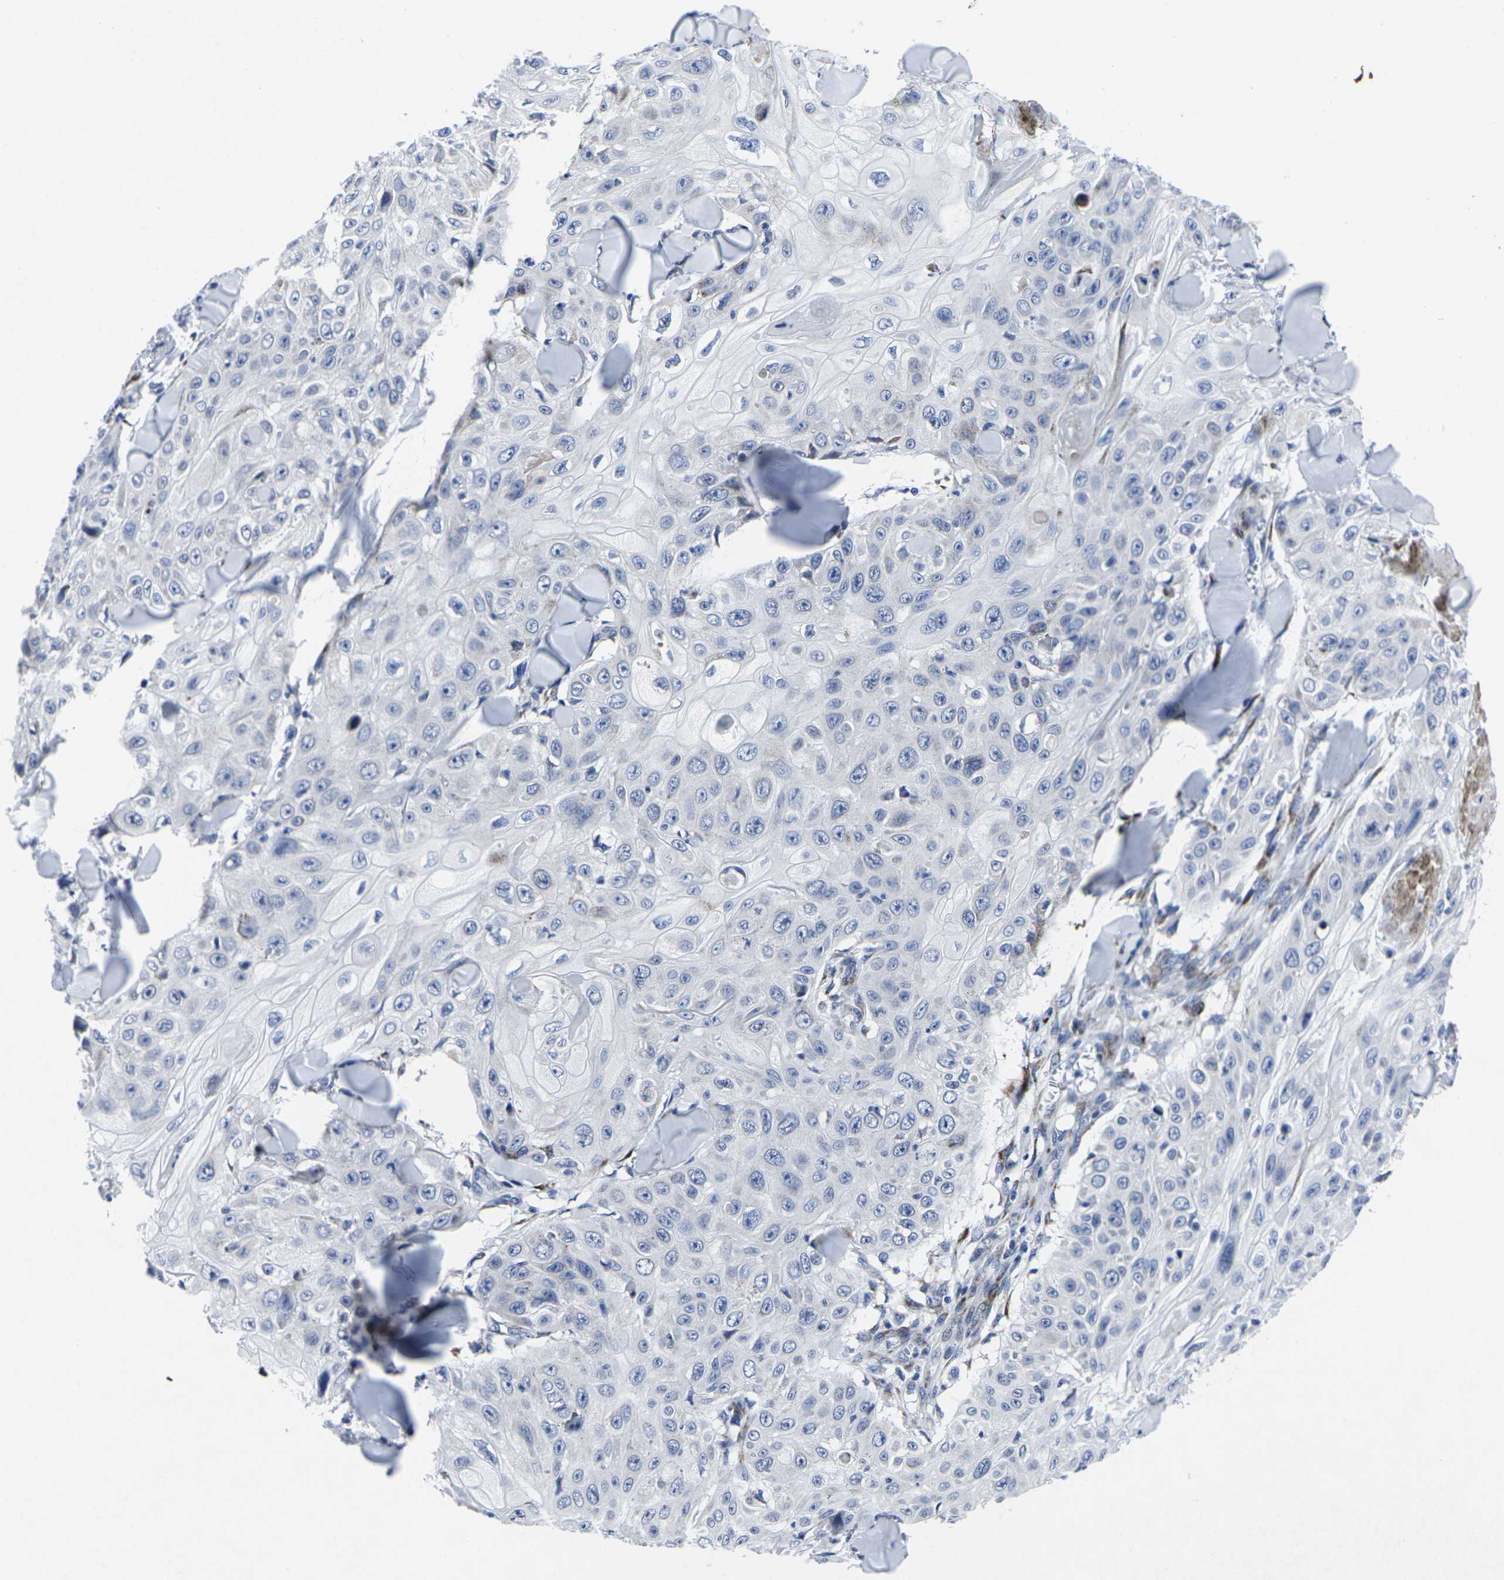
{"staining": {"intensity": "negative", "quantity": "none", "location": "none"}, "tissue": "skin cancer", "cell_type": "Tumor cells", "image_type": "cancer", "snomed": [{"axis": "morphology", "description": "Squamous cell carcinoma, NOS"}, {"axis": "topography", "description": "Skin"}], "caption": "Protein analysis of squamous cell carcinoma (skin) shows no significant staining in tumor cells.", "gene": "RPN1", "patient": {"sex": "male", "age": 86}}